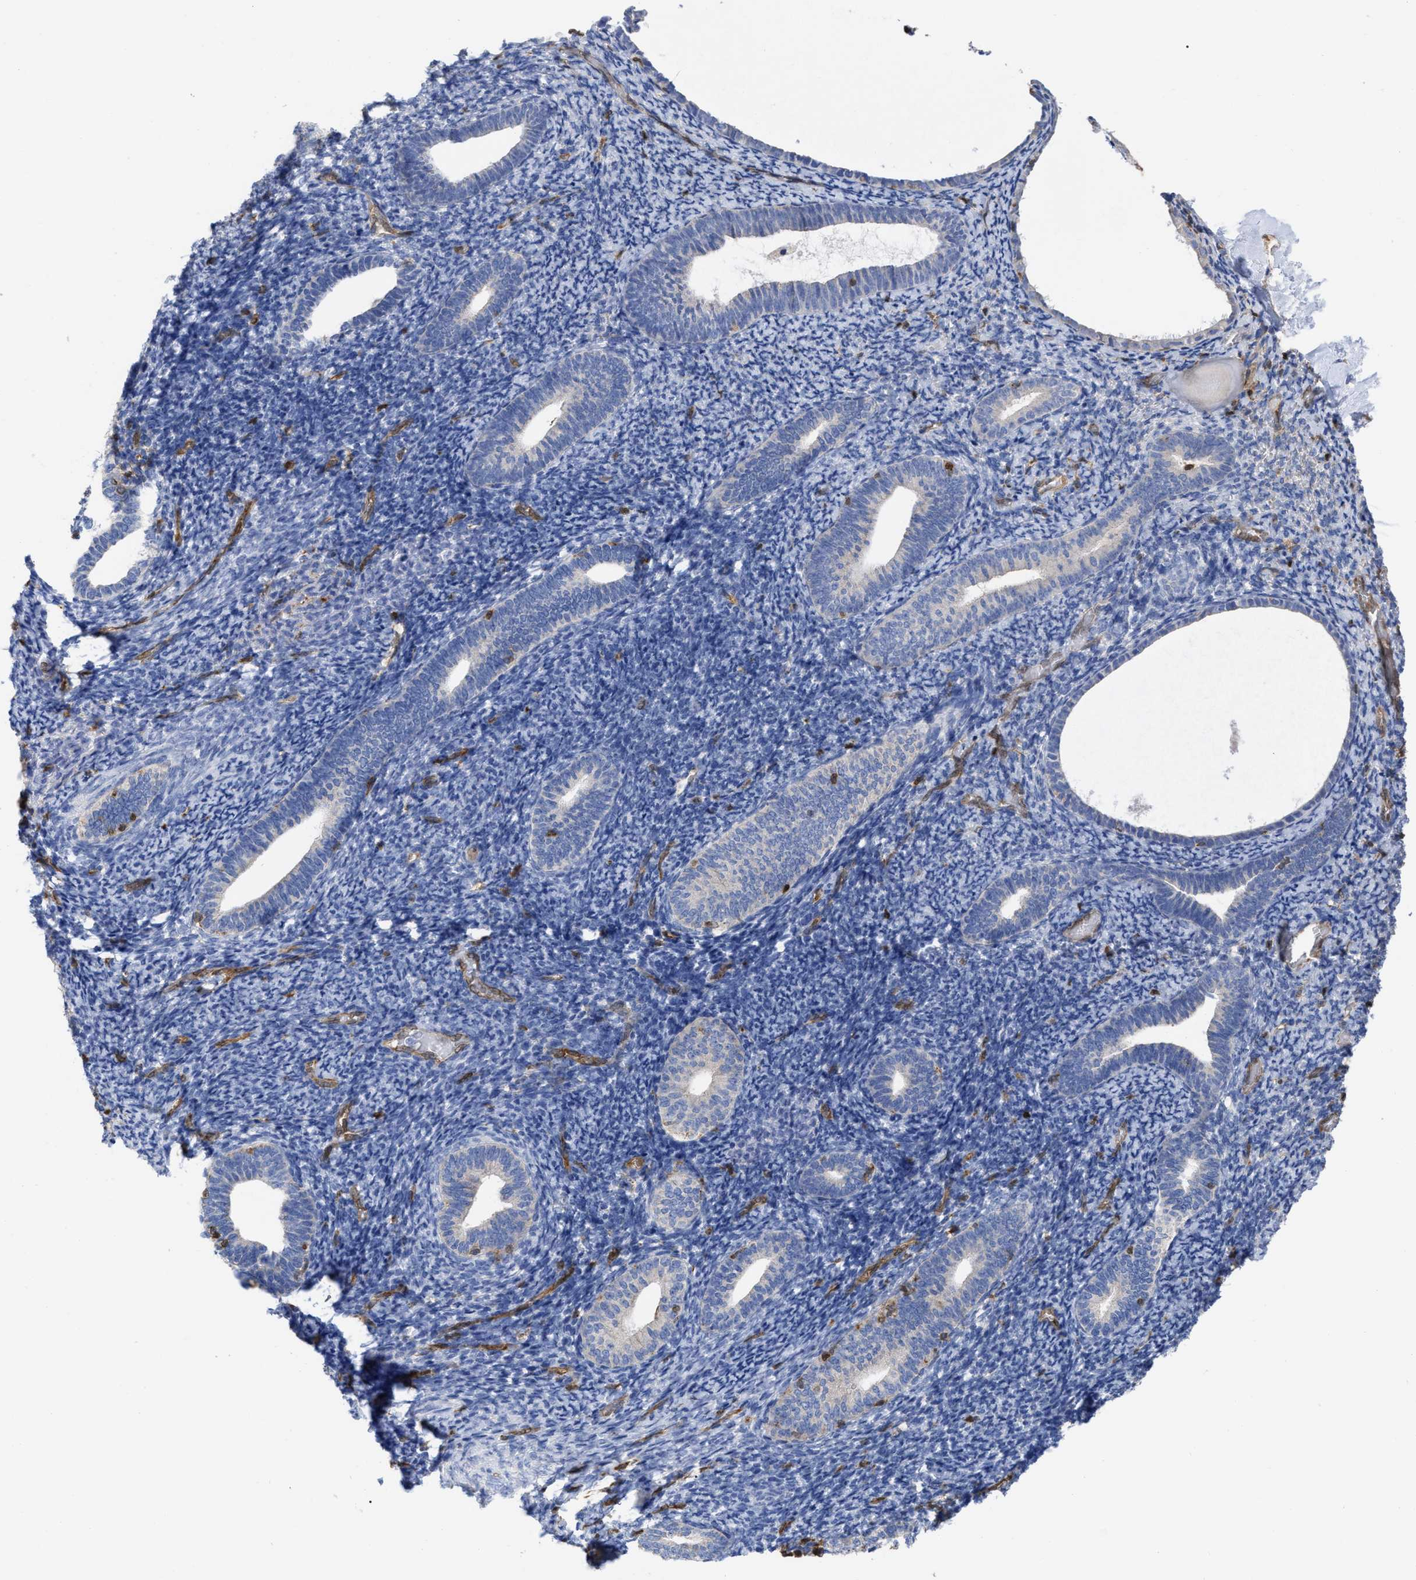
{"staining": {"intensity": "negative", "quantity": "none", "location": "none"}, "tissue": "endometrium", "cell_type": "Cells in endometrial stroma", "image_type": "normal", "snomed": [{"axis": "morphology", "description": "Normal tissue, NOS"}, {"axis": "topography", "description": "Endometrium"}], "caption": "Immunohistochemical staining of unremarkable endometrium shows no significant staining in cells in endometrial stroma. (DAB (3,3'-diaminobenzidine) immunohistochemistry, high magnification).", "gene": "GIMAP4", "patient": {"sex": "female", "age": 66}}